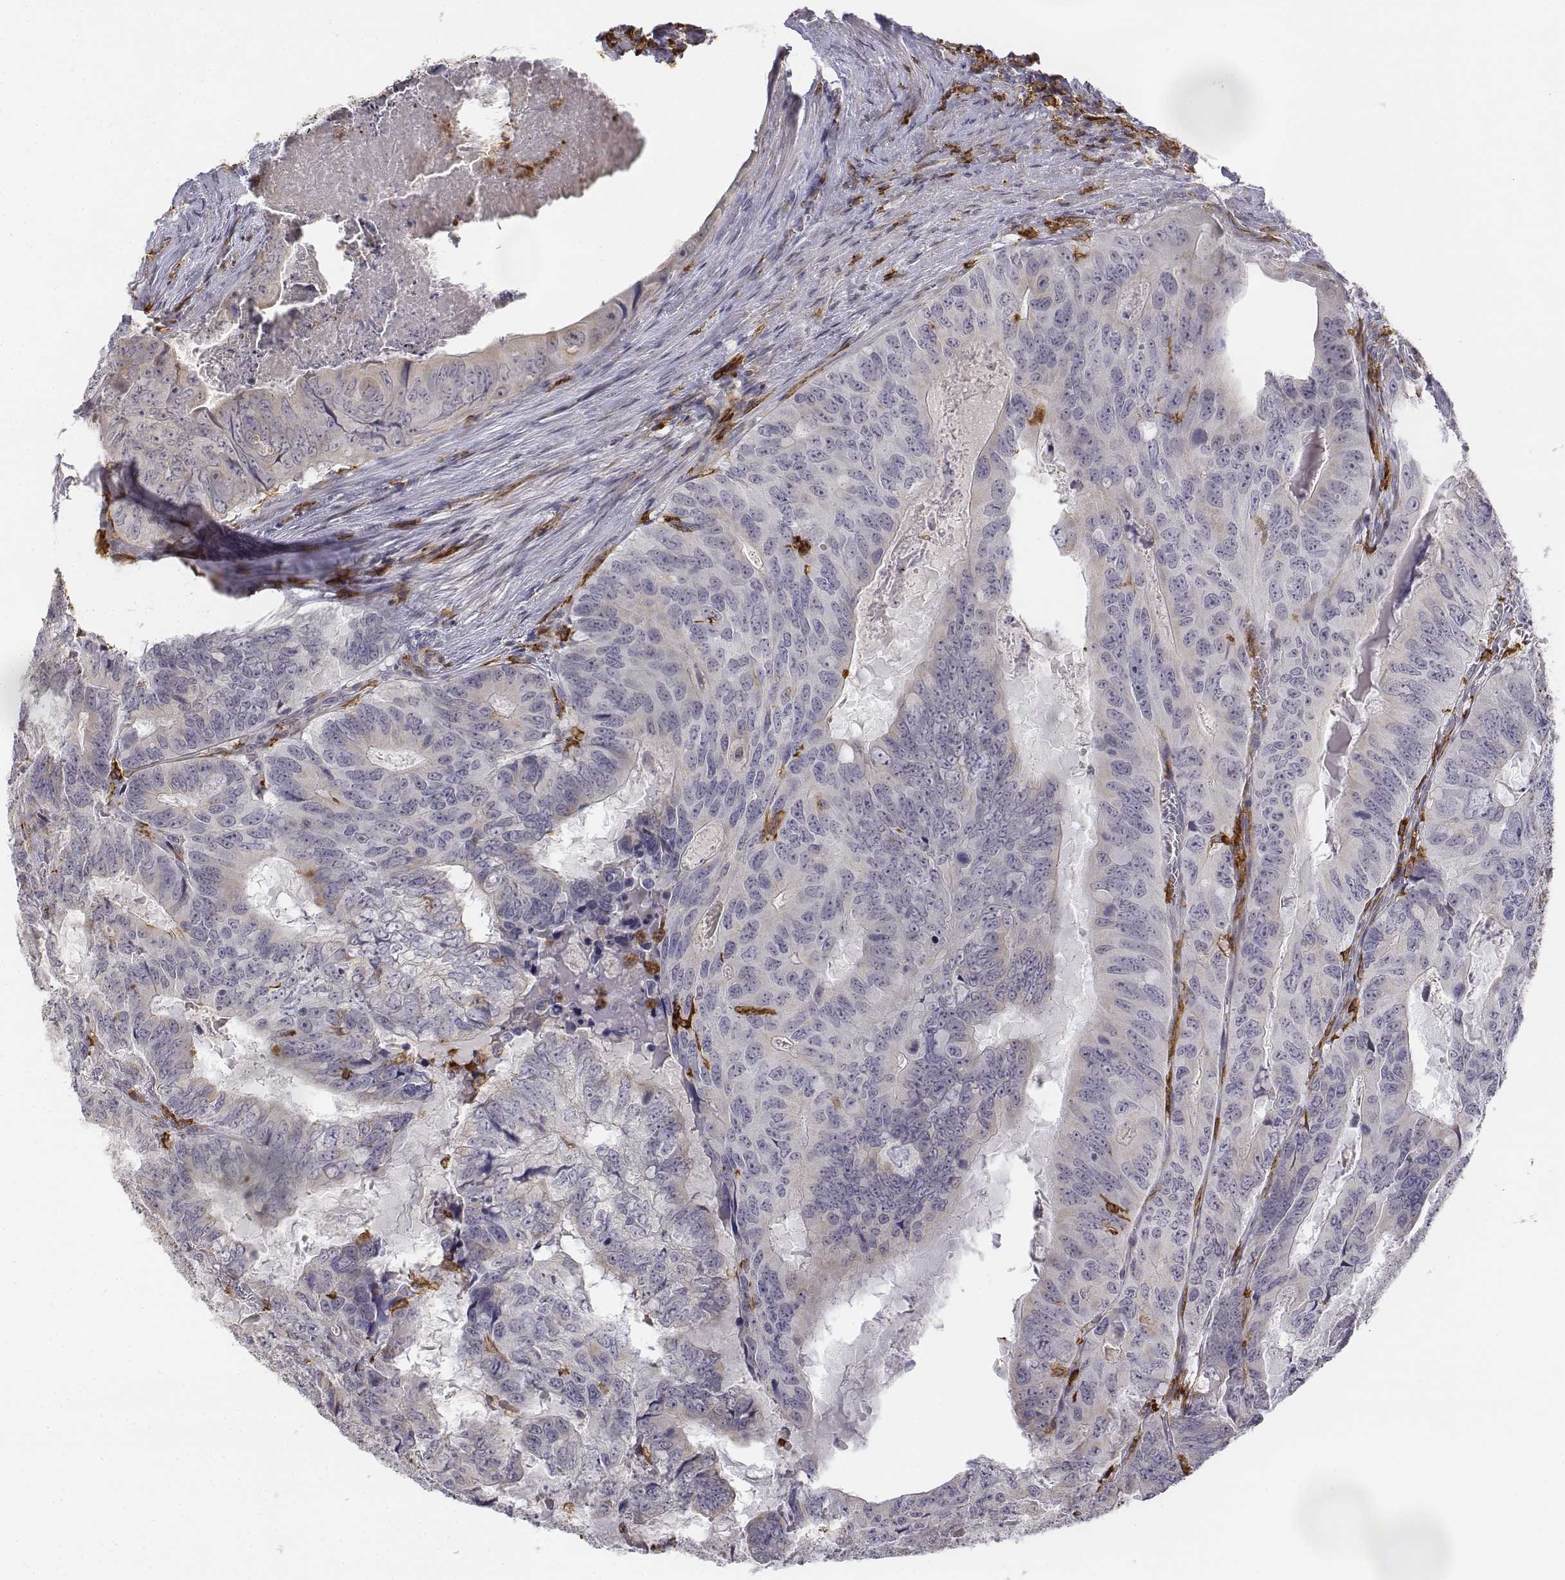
{"staining": {"intensity": "weak", "quantity": "<25%", "location": "cytoplasmic/membranous"}, "tissue": "colorectal cancer", "cell_type": "Tumor cells", "image_type": "cancer", "snomed": [{"axis": "morphology", "description": "Adenocarcinoma, NOS"}, {"axis": "topography", "description": "Colon"}], "caption": "IHC micrograph of neoplastic tissue: human colorectal adenocarcinoma stained with DAB (3,3'-diaminobenzidine) demonstrates no significant protein staining in tumor cells.", "gene": "CD14", "patient": {"sex": "male", "age": 79}}